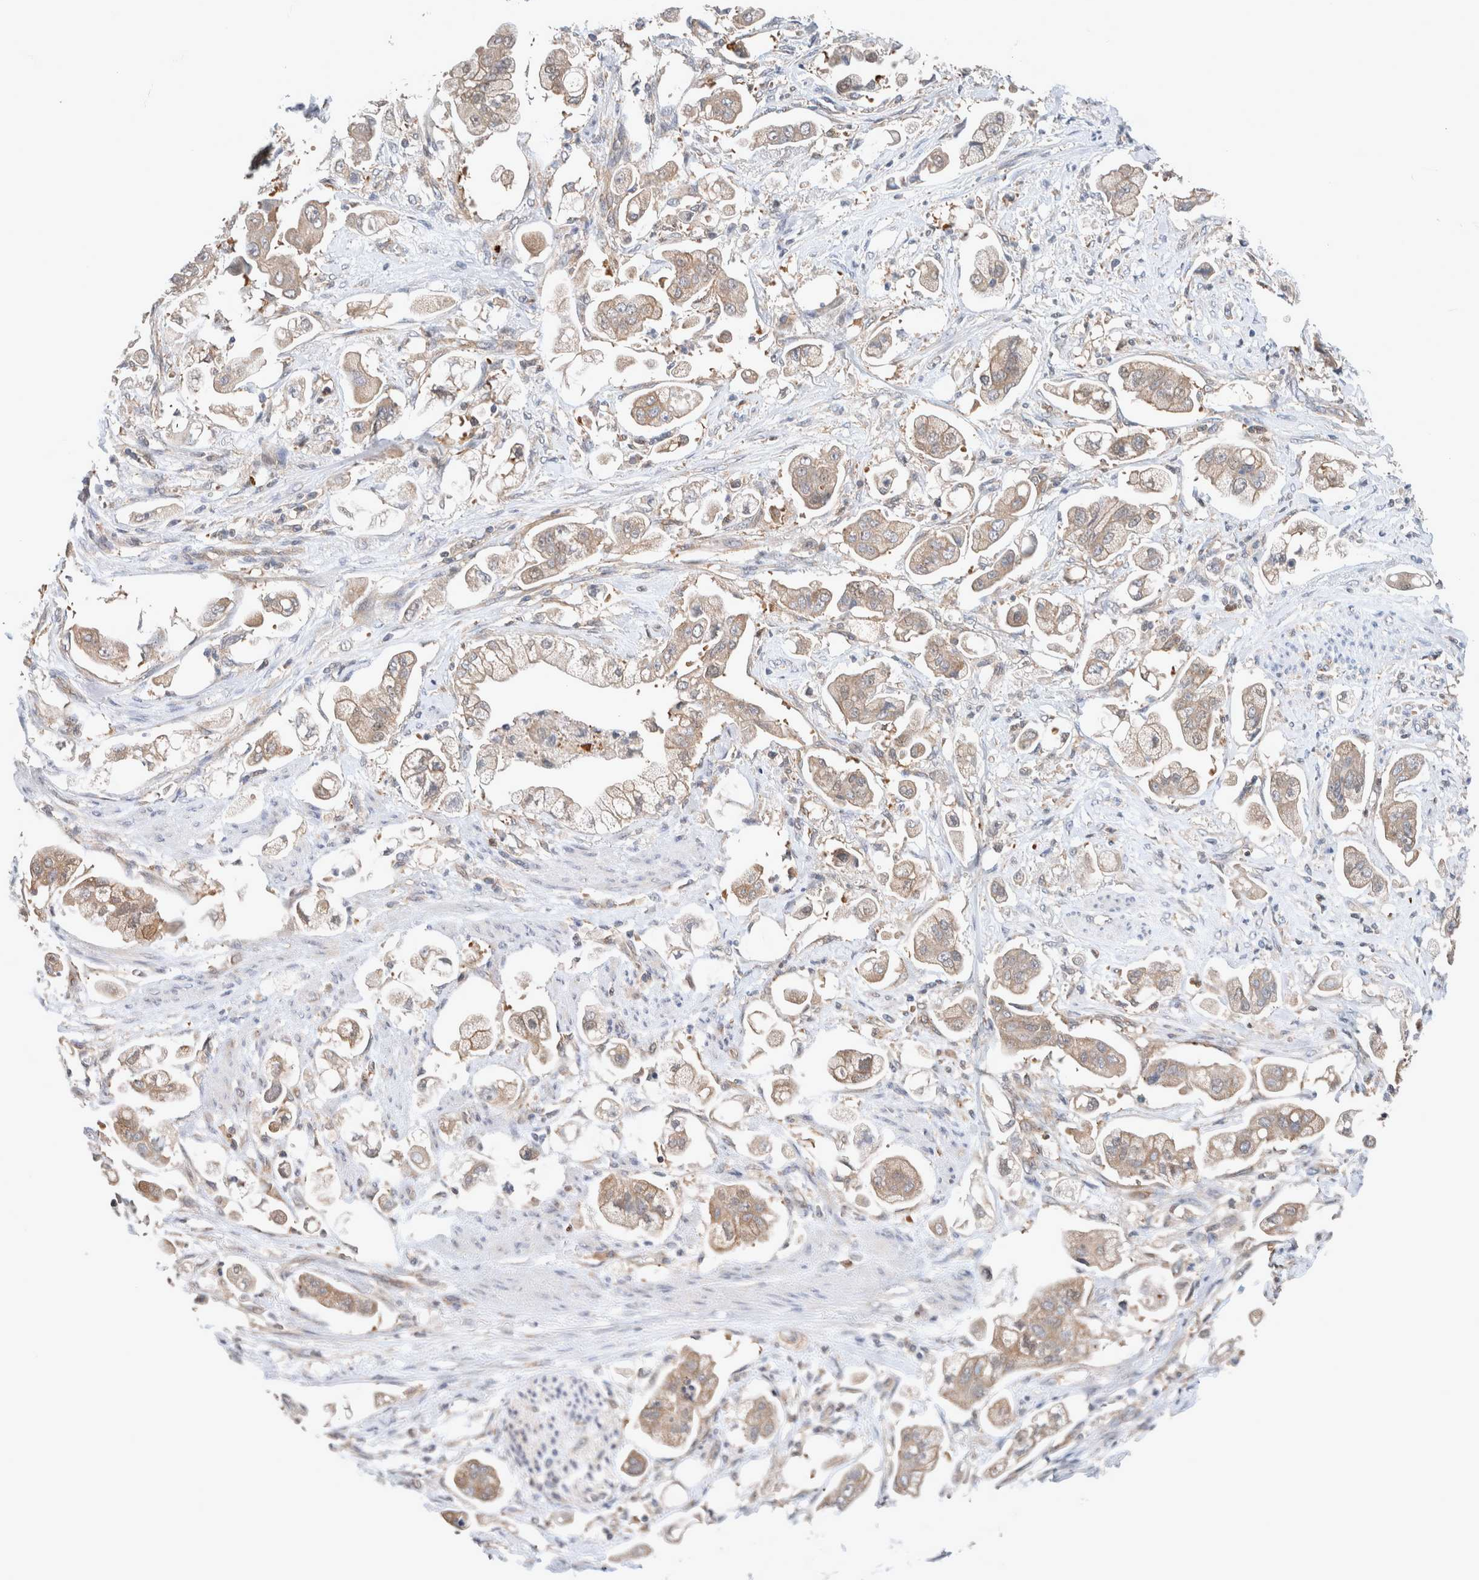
{"staining": {"intensity": "weak", "quantity": ">75%", "location": "cytoplasmic/membranous"}, "tissue": "stomach cancer", "cell_type": "Tumor cells", "image_type": "cancer", "snomed": [{"axis": "morphology", "description": "Adenocarcinoma, NOS"}, {"axis": "topography", "description": "Stomach"}], "caption": "IHC (DAB (3,3'-diaminobenzidine)) staining of adenocarcinoma (stomach) exhibits weak cytoplasmic/membranous protein staining in about >75% of tumor cells.", "gene": "XPNPEP1", "patient": {"sex": "male", "age": 62}}